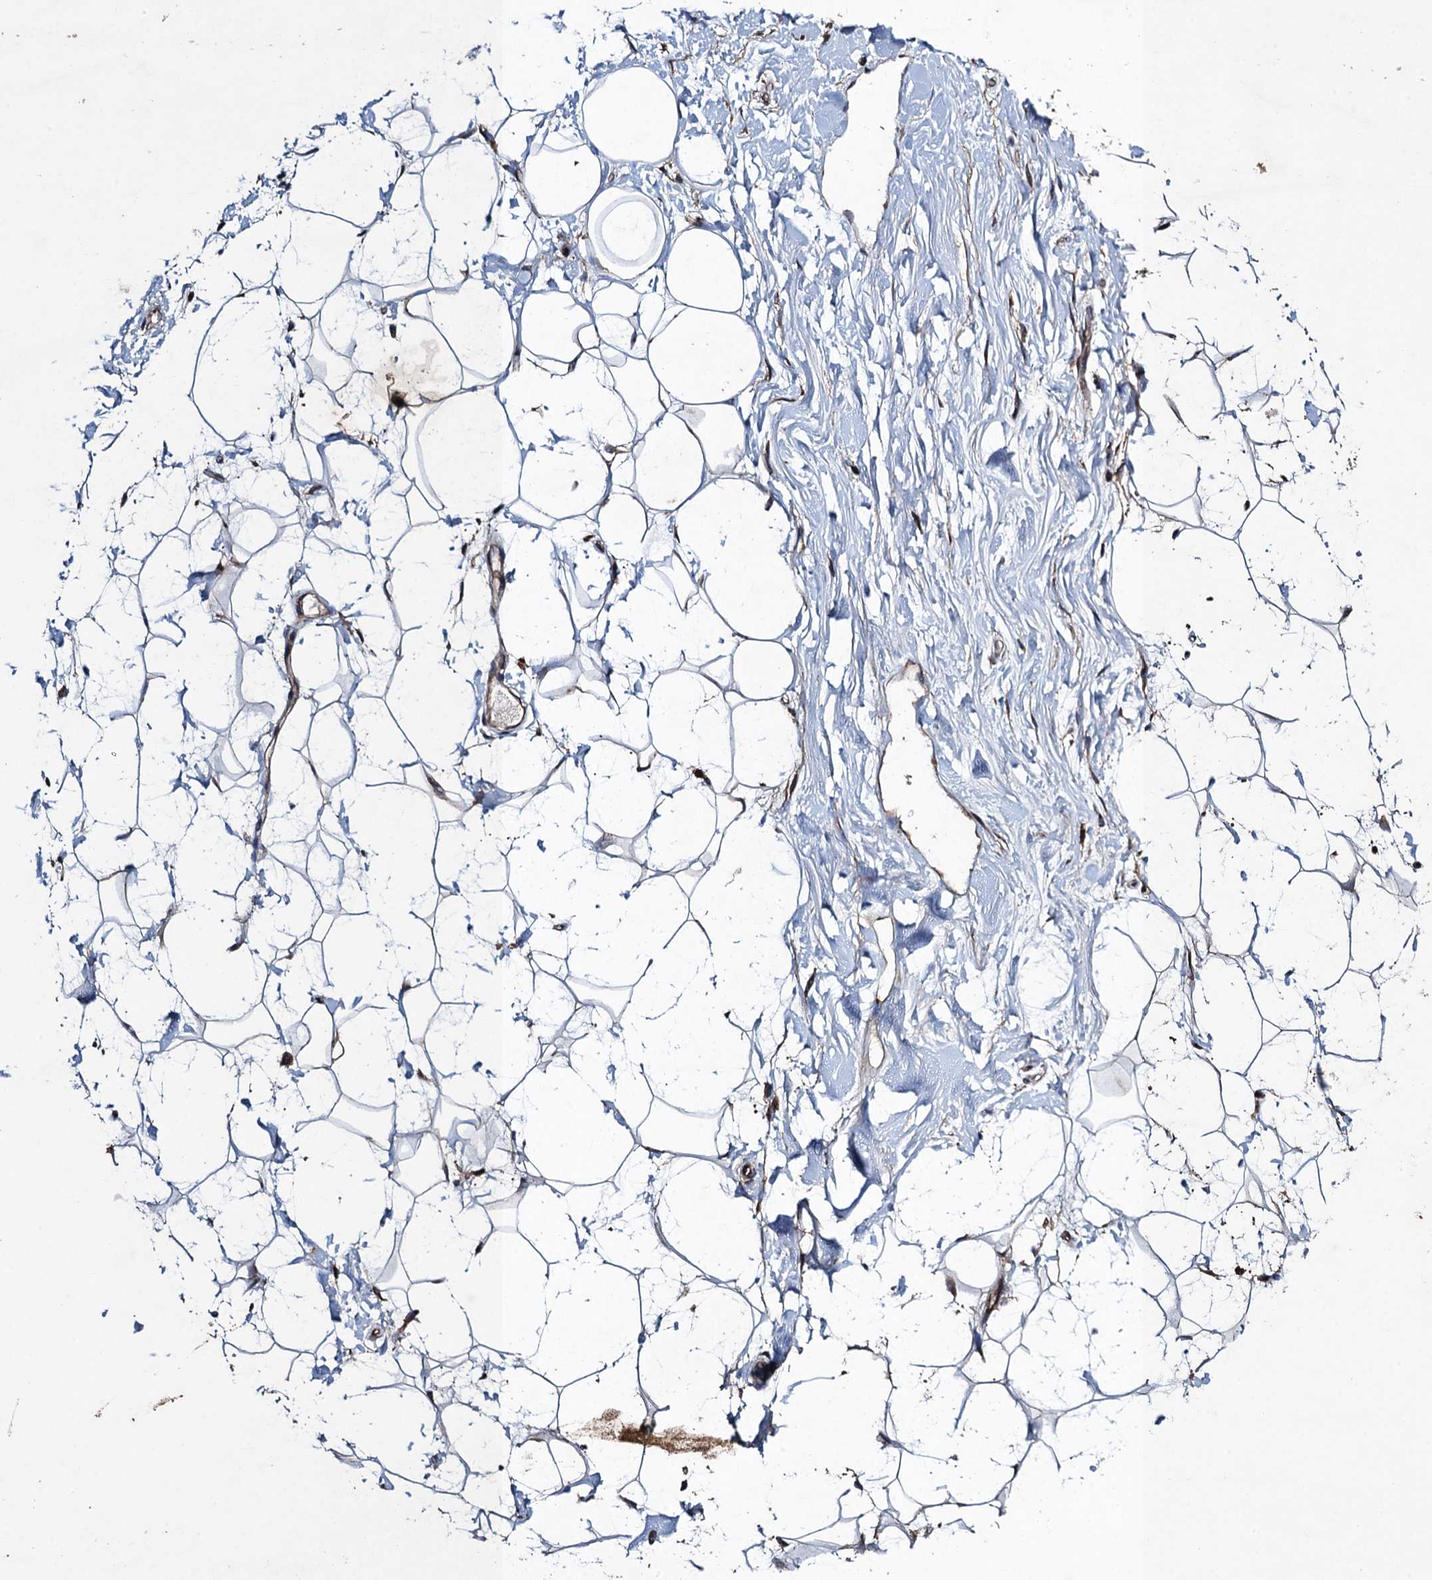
{"staining": {"intensity": "negative", "quantity": "none", "location": "none"}, "tissue": "adipose tissue", "cell_type": "Adipocytes", "image_type": "normal", "snomed": [{"axis": "morphology", "description": "Normal tissue, NOS"}, {"axis": "topography", "description": "Breast"}], "caption": "An immunohistochemistry (IHC) micrograph of normal adipose tissue is shown. There is no staining in adipocytes of adipose tissue. (DAB immunohistochemistry (IHC), high magnification).", "gene": "CNTN5", "patient": {"sex": "female", "age": 26}}